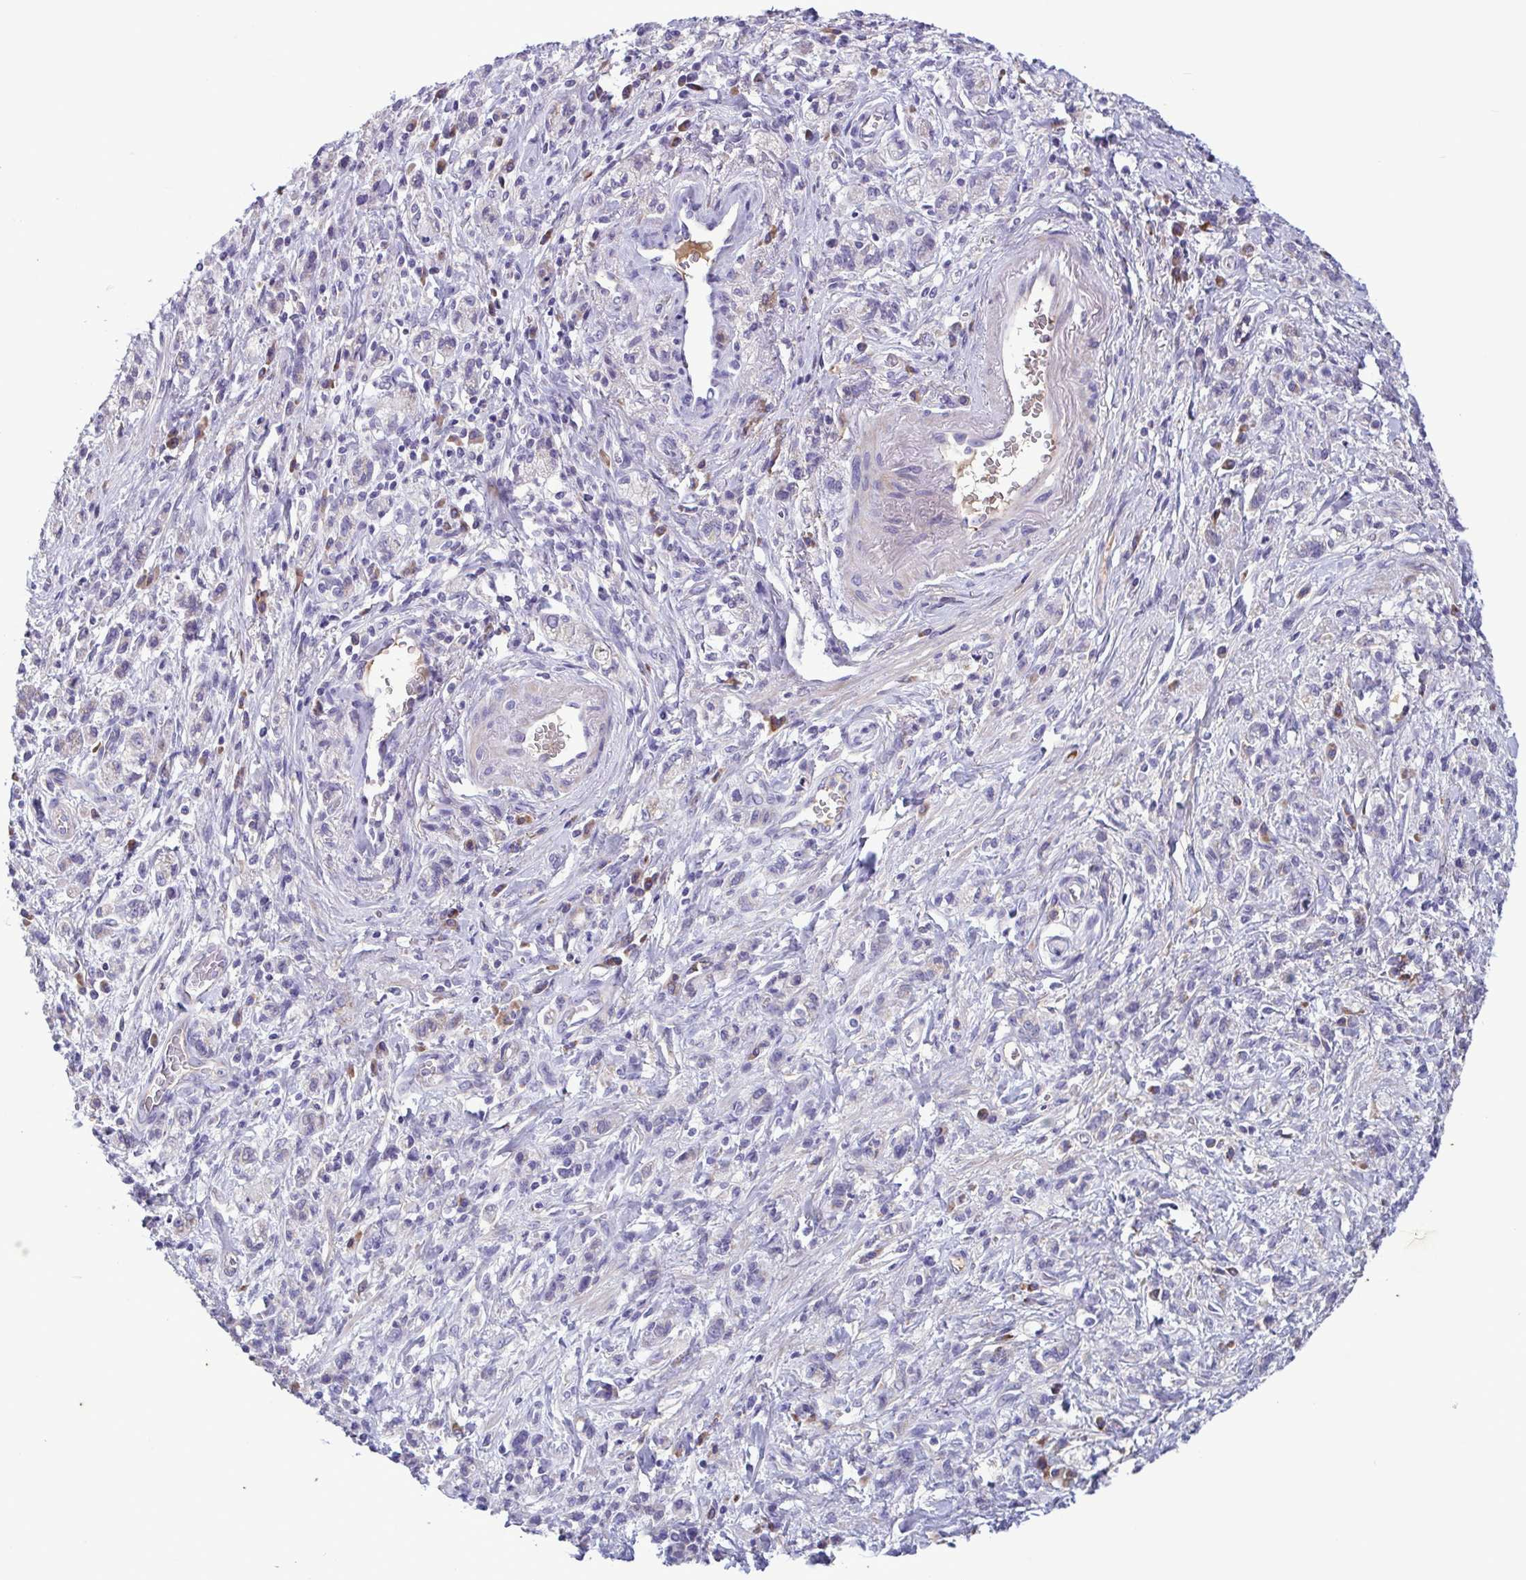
{"staining": {"intensity": "negative", "quantity": "none", "location": "none"}, "tissue": "stomach cancer", "cell_type": "Tumor cells", "image_type": "cancer", "snomed": [{"axis": "morphology", "description": "Adenocarcinoma, NOS"}, {"axis": "topography", "description": "Stomach"}], "caption": "Immunohistochemistry (IHC) histopathology image of neoplastic tissue: adenocarcinoma (stomach) stained with DAB displays no significant protein staining in tumor cells. The staining is performed using DAB (3,3'-diaminobenzidine) brown chromogen with nuclei counter-stained in using hematoxylin.", "gene": "F13B", "patient": {"sex": "male", "age": 77}}